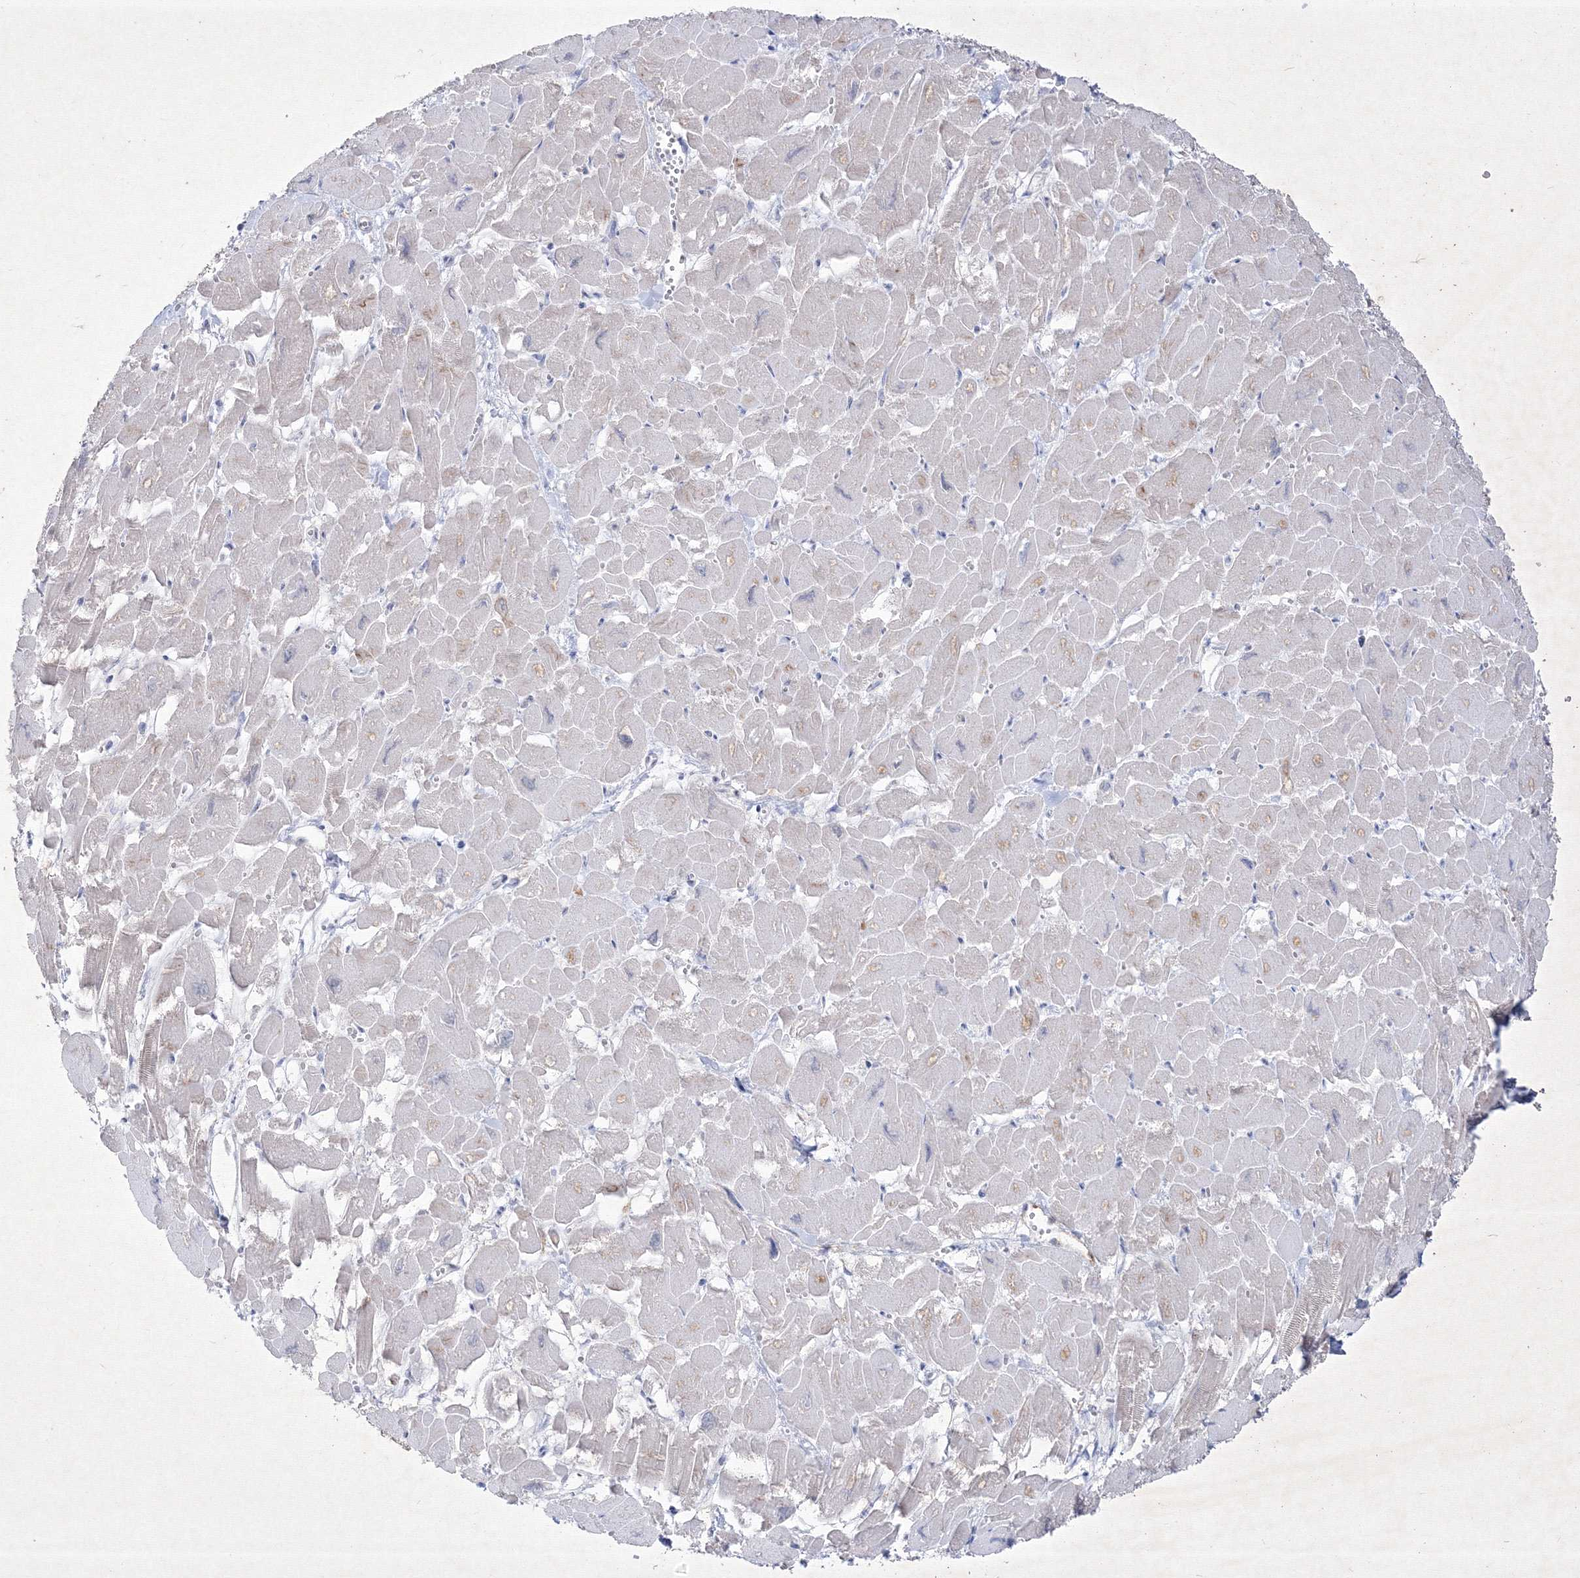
{"staining": {"intensity": "strong", "quantity": "<25%", "location": "cytoplasmic/membranous"}, "tissue": "heart muscle", "cell_type": "Cardiomyocytes", "image_type": "normal", "snomed": [{"axis": "morphology", "description": "Normal tissue, NOS"}, {"axis": "topography", "description": "Heart"}], "caption": "Unremarkable heart muscle was stained to show a protein in brown. There is medium levels of strong cytoplasmic/membranous staining in about <25% of cardiomyocytes. (Stains: DAB in brown, nuclei in blue, Microscopy: brightfield microscopy at high magnification).", "gene": "TMEM139", "patient": {"sex": "male", "age": 54}}